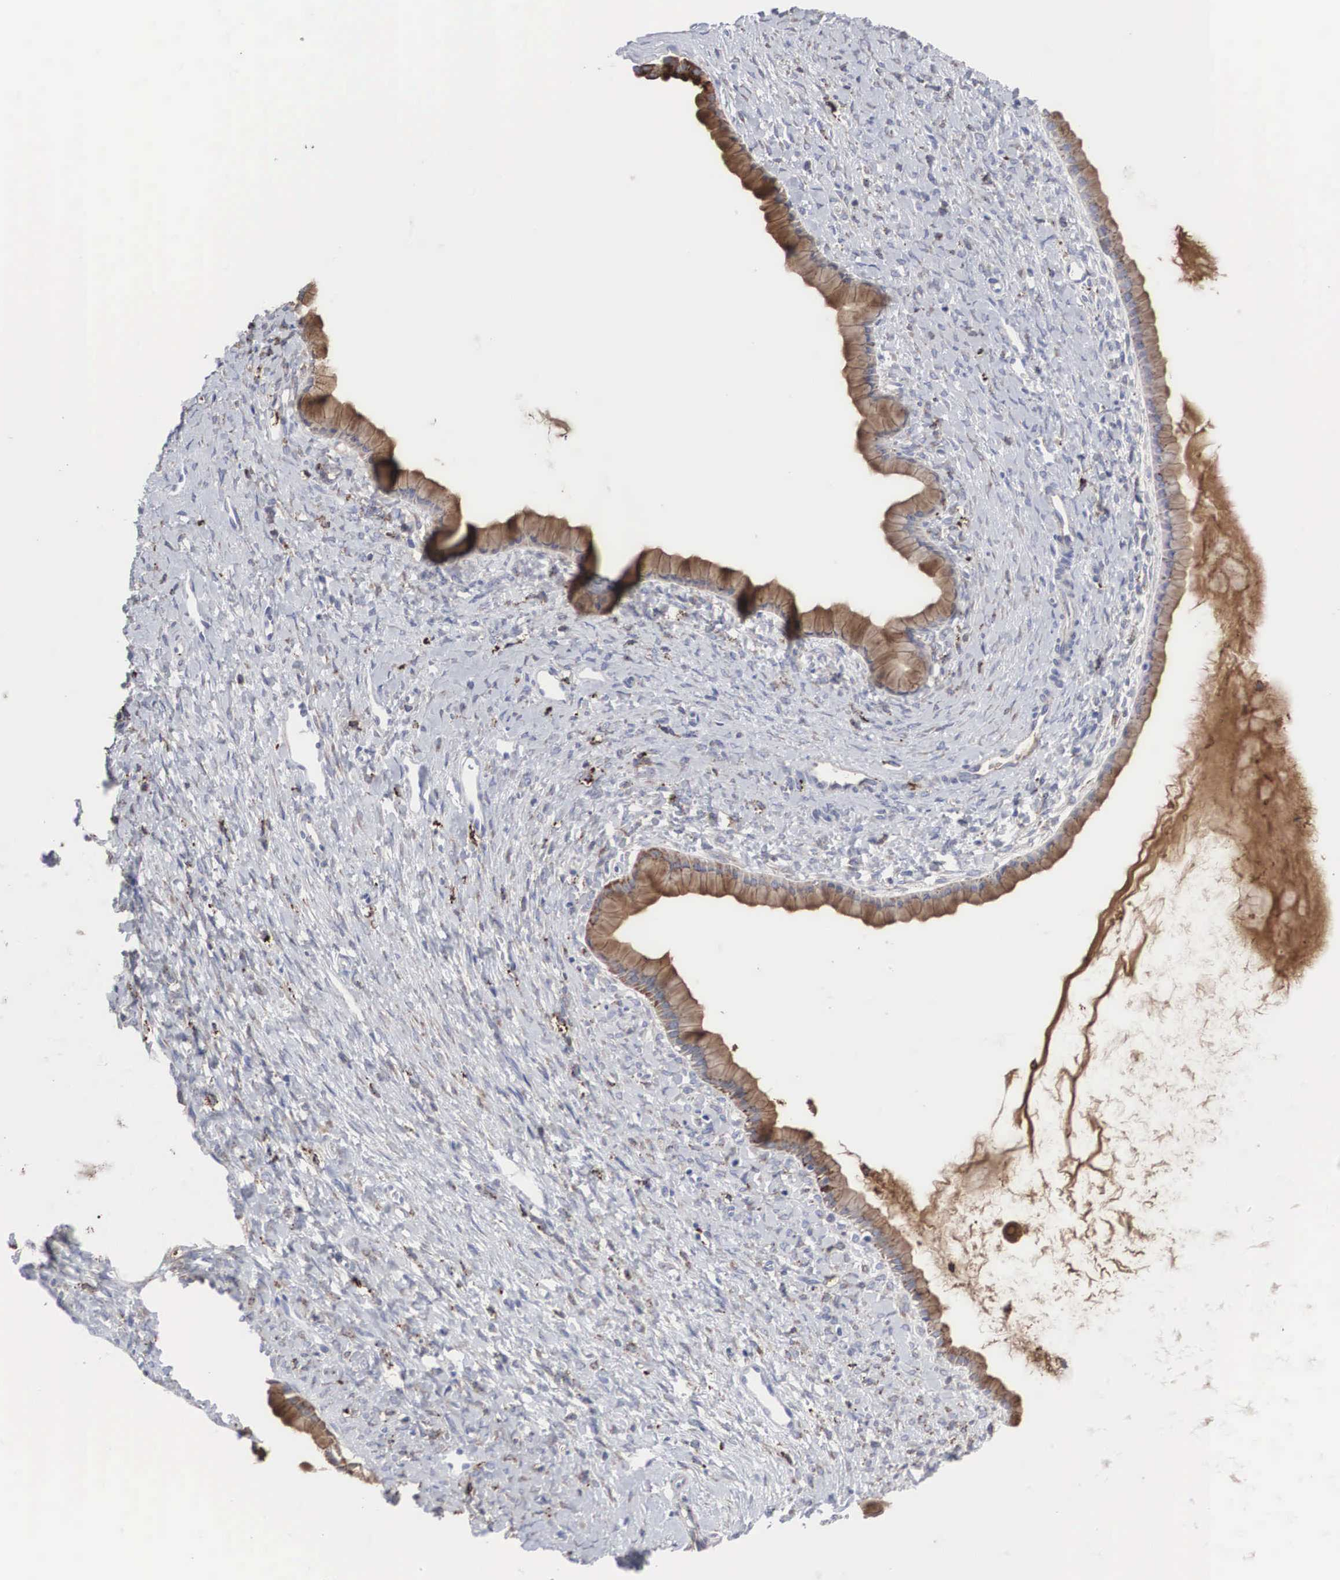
{"staining": {"intensity": "moderate", "quantity": ">75%", "location": "cytoplasmic/membranous"}, "tissue": "ovarian cancer", "cell_type": "Tumor cells", "image_type": "cancer", "snomed": [{"axis": "morphology", "description": "Cystadenocarcinoma, mucinous, NOS"}, {"axis": "topography", "description": "Ovary"}], "caption": "Brown immunohistochemical staining in human ovarian cancer (mucinous cystadenocarcinoma) displays moderate cytoplasmic/membranous positivity in approximately >75% of tumor cells.", "gene": "LGALS3BP", "patient": {"sex": "female", "age": 25}}